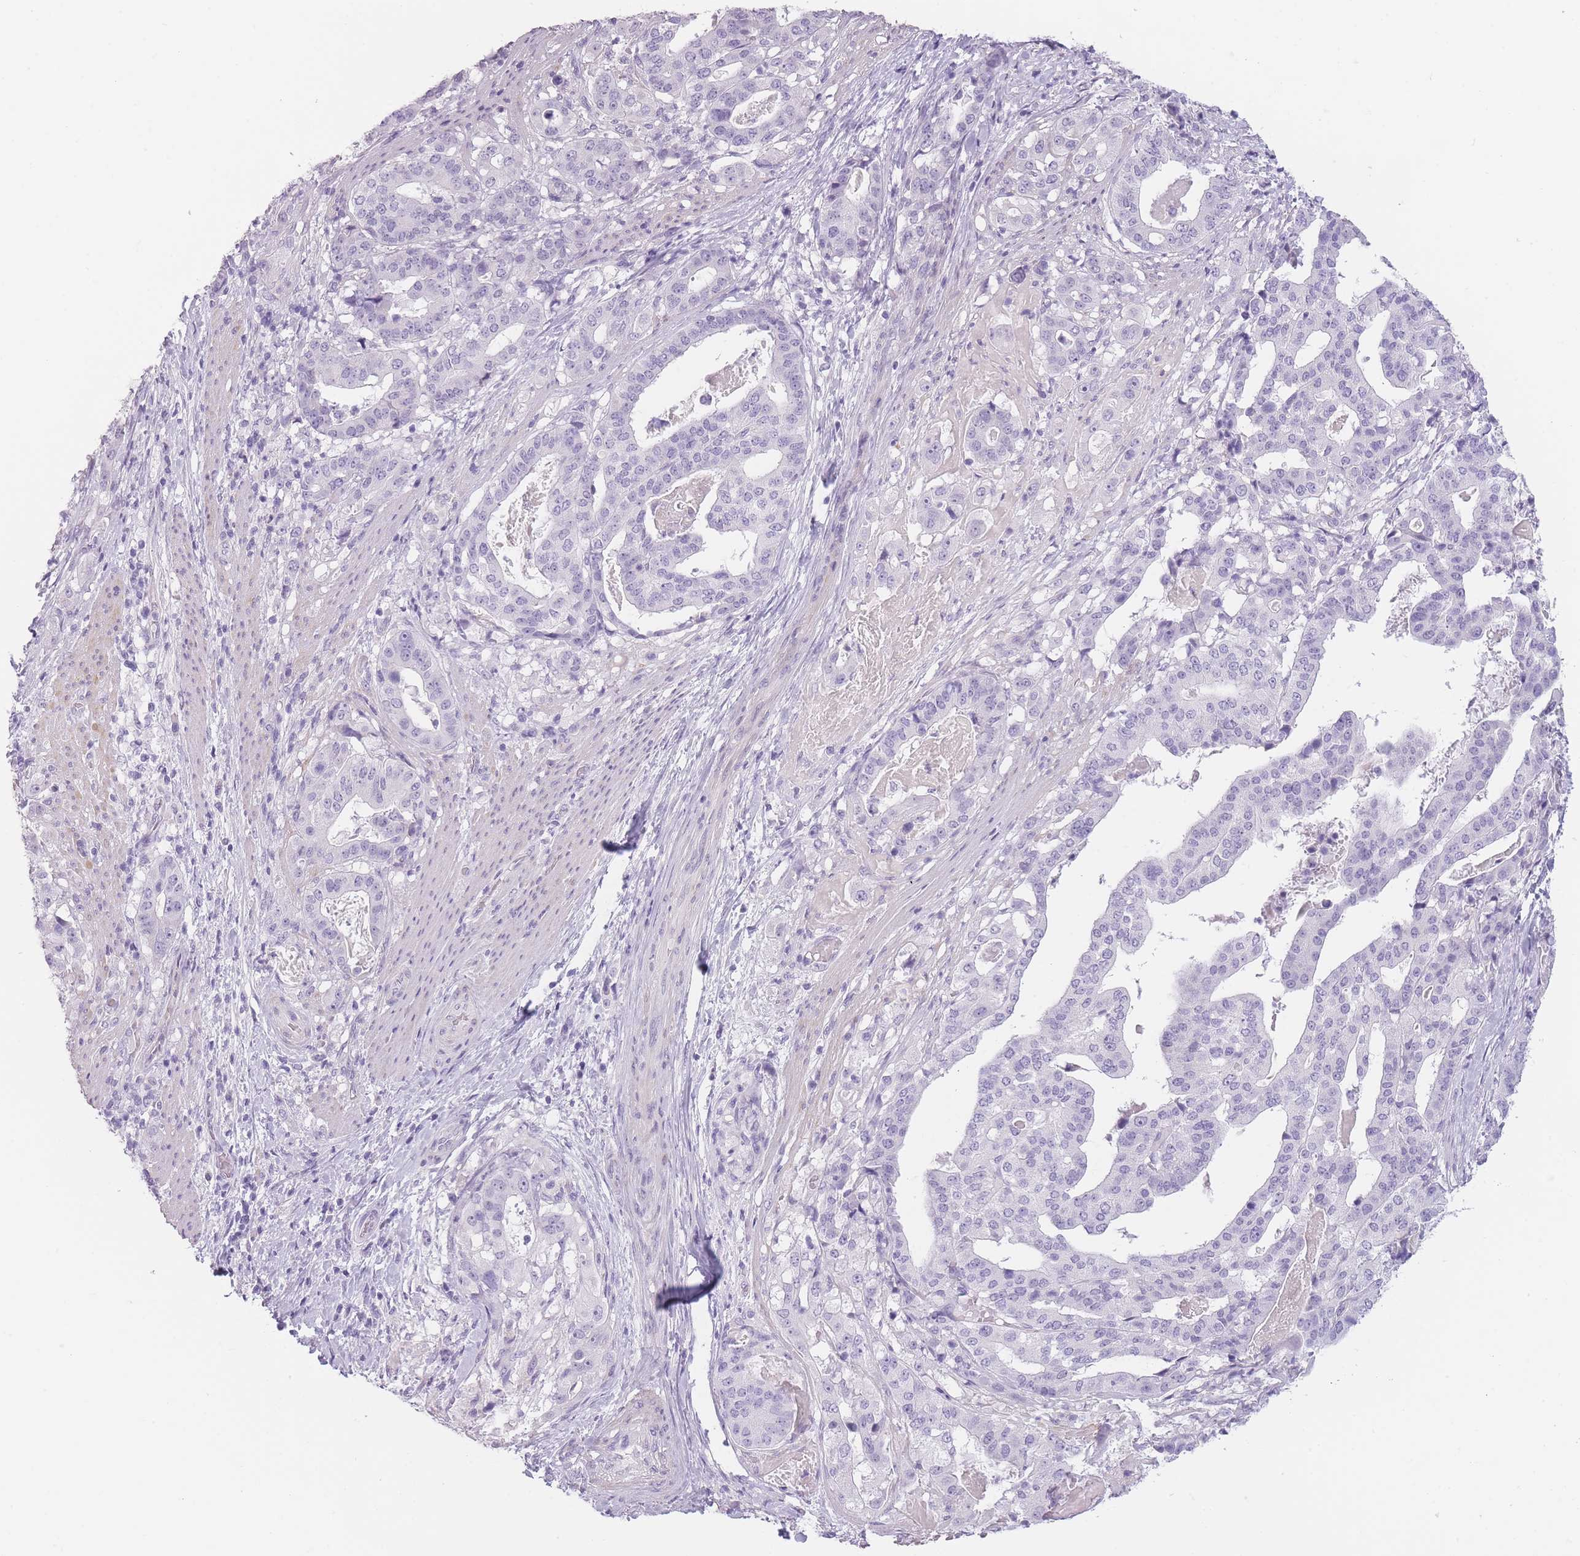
{"staining": {"intensity": "negative", "quantity": "none", "location": "none"}, "tissue": "stomach cancer", "cell_type": "Tumor cells", "image_type": "cancer", "snomed": [{"axis": "morphology", "description": "Adenocarcinoma, NOS"}, {"axis": "topography", "description": "Stomach"}], "caption": "Human stomach adenocarcinoma stained for a protein using immunohistochemistry displays no expression in tumor cells.", "gene": "TMEM236", "patient": {"sex": "male", "age": 48}}